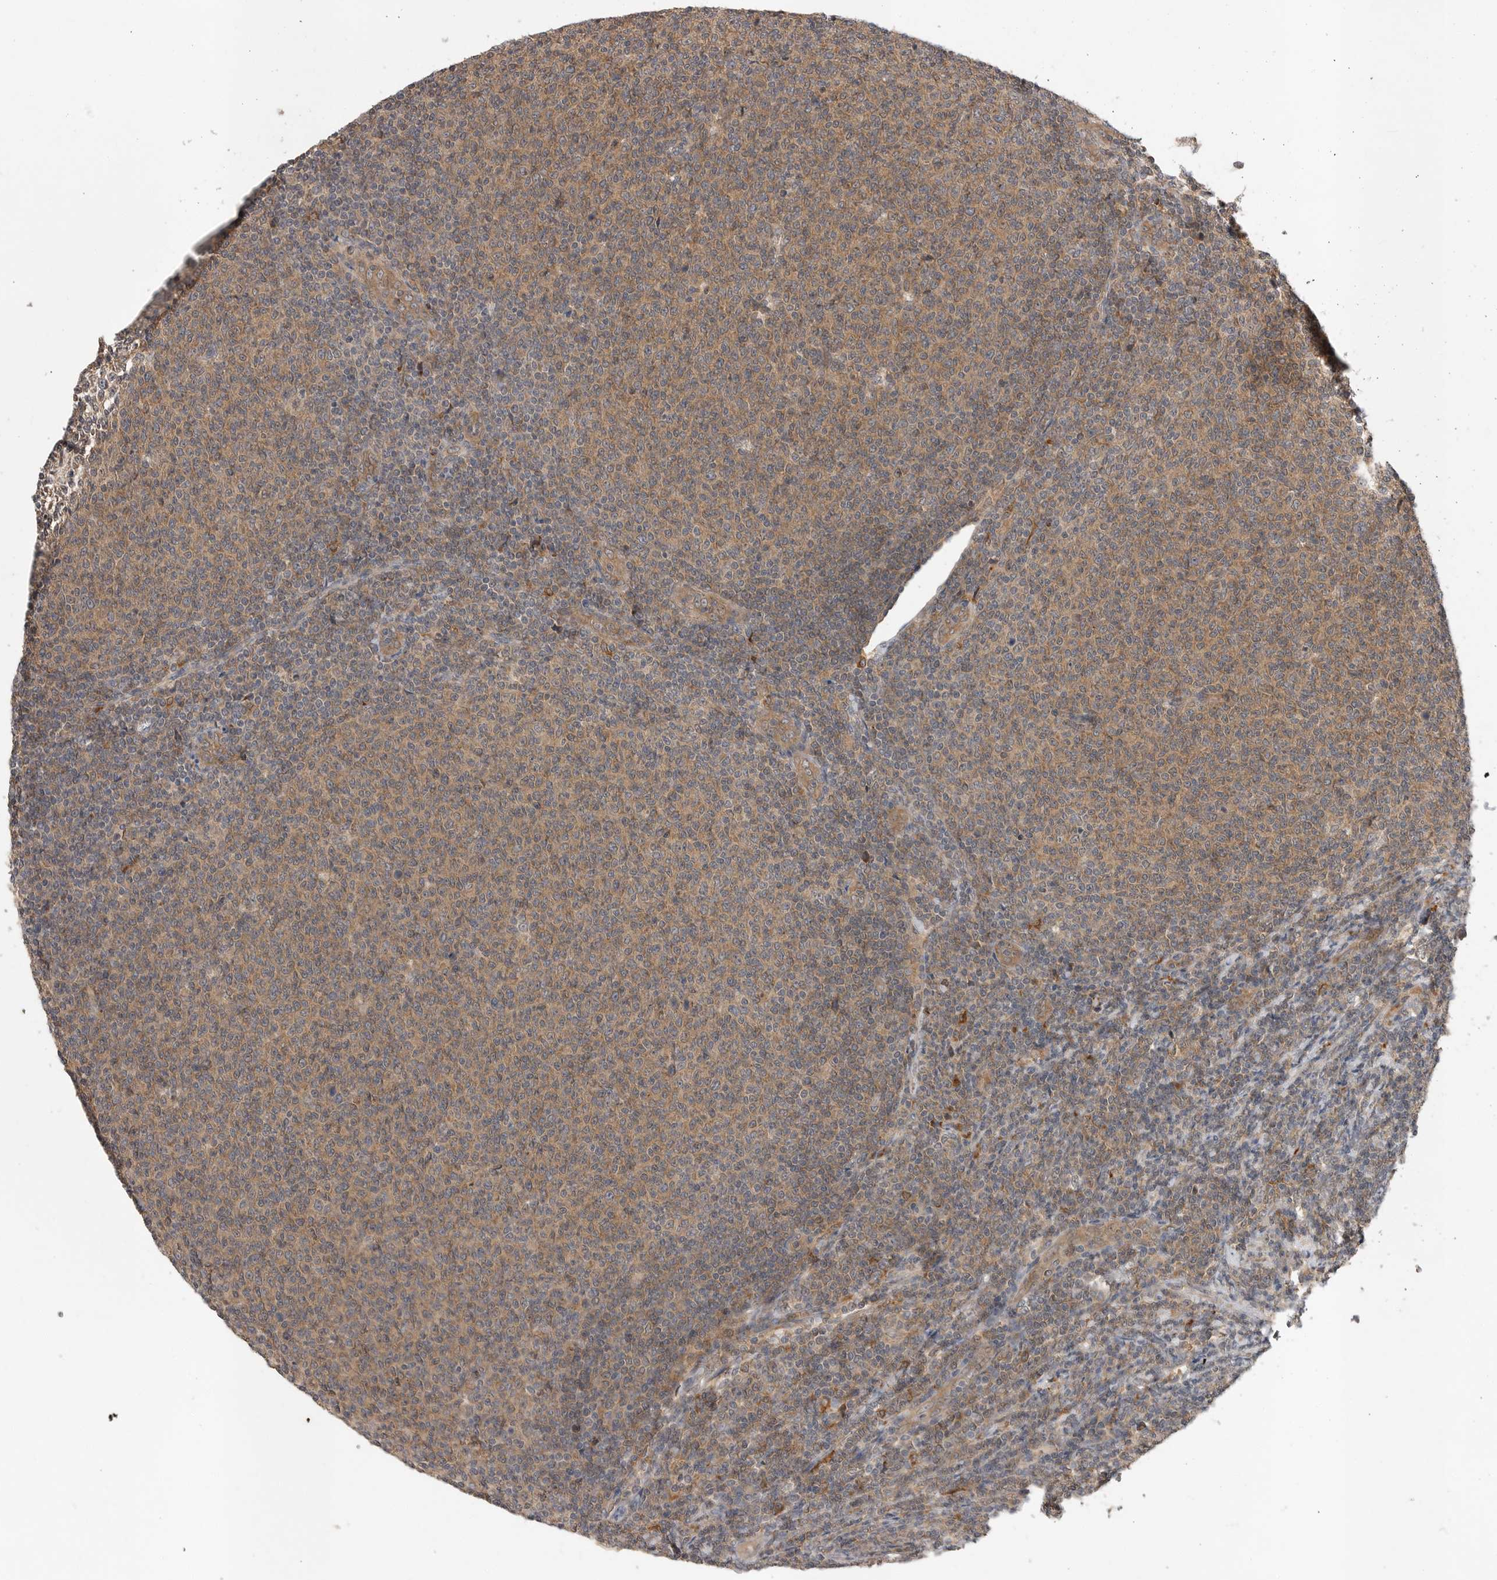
{"staining": {"intensity": "moderate", "quantity": ">75%", "location": "cytoplasmic/membranous"}, "tissue": "lymphoma", "cell_type": "Tumor cells", "image_type": "cancer", "snomed": [{"axis": "morphology", "description": "Malignant lymphoma, non-Hodgkin's type, Low grade"}, {"axis": "topography", "description": "Lymph node"}], "caption": "Immunohistochemistry (IHC) (DAB (3,3'-diaminobenzidine)) staining of lymphoma reveals moderate cytoplasmic/membranous protein staining in about >75% of tumor cells.", "gene": "OSBPL9", "patient": {"sex": "male", "age": 66}}